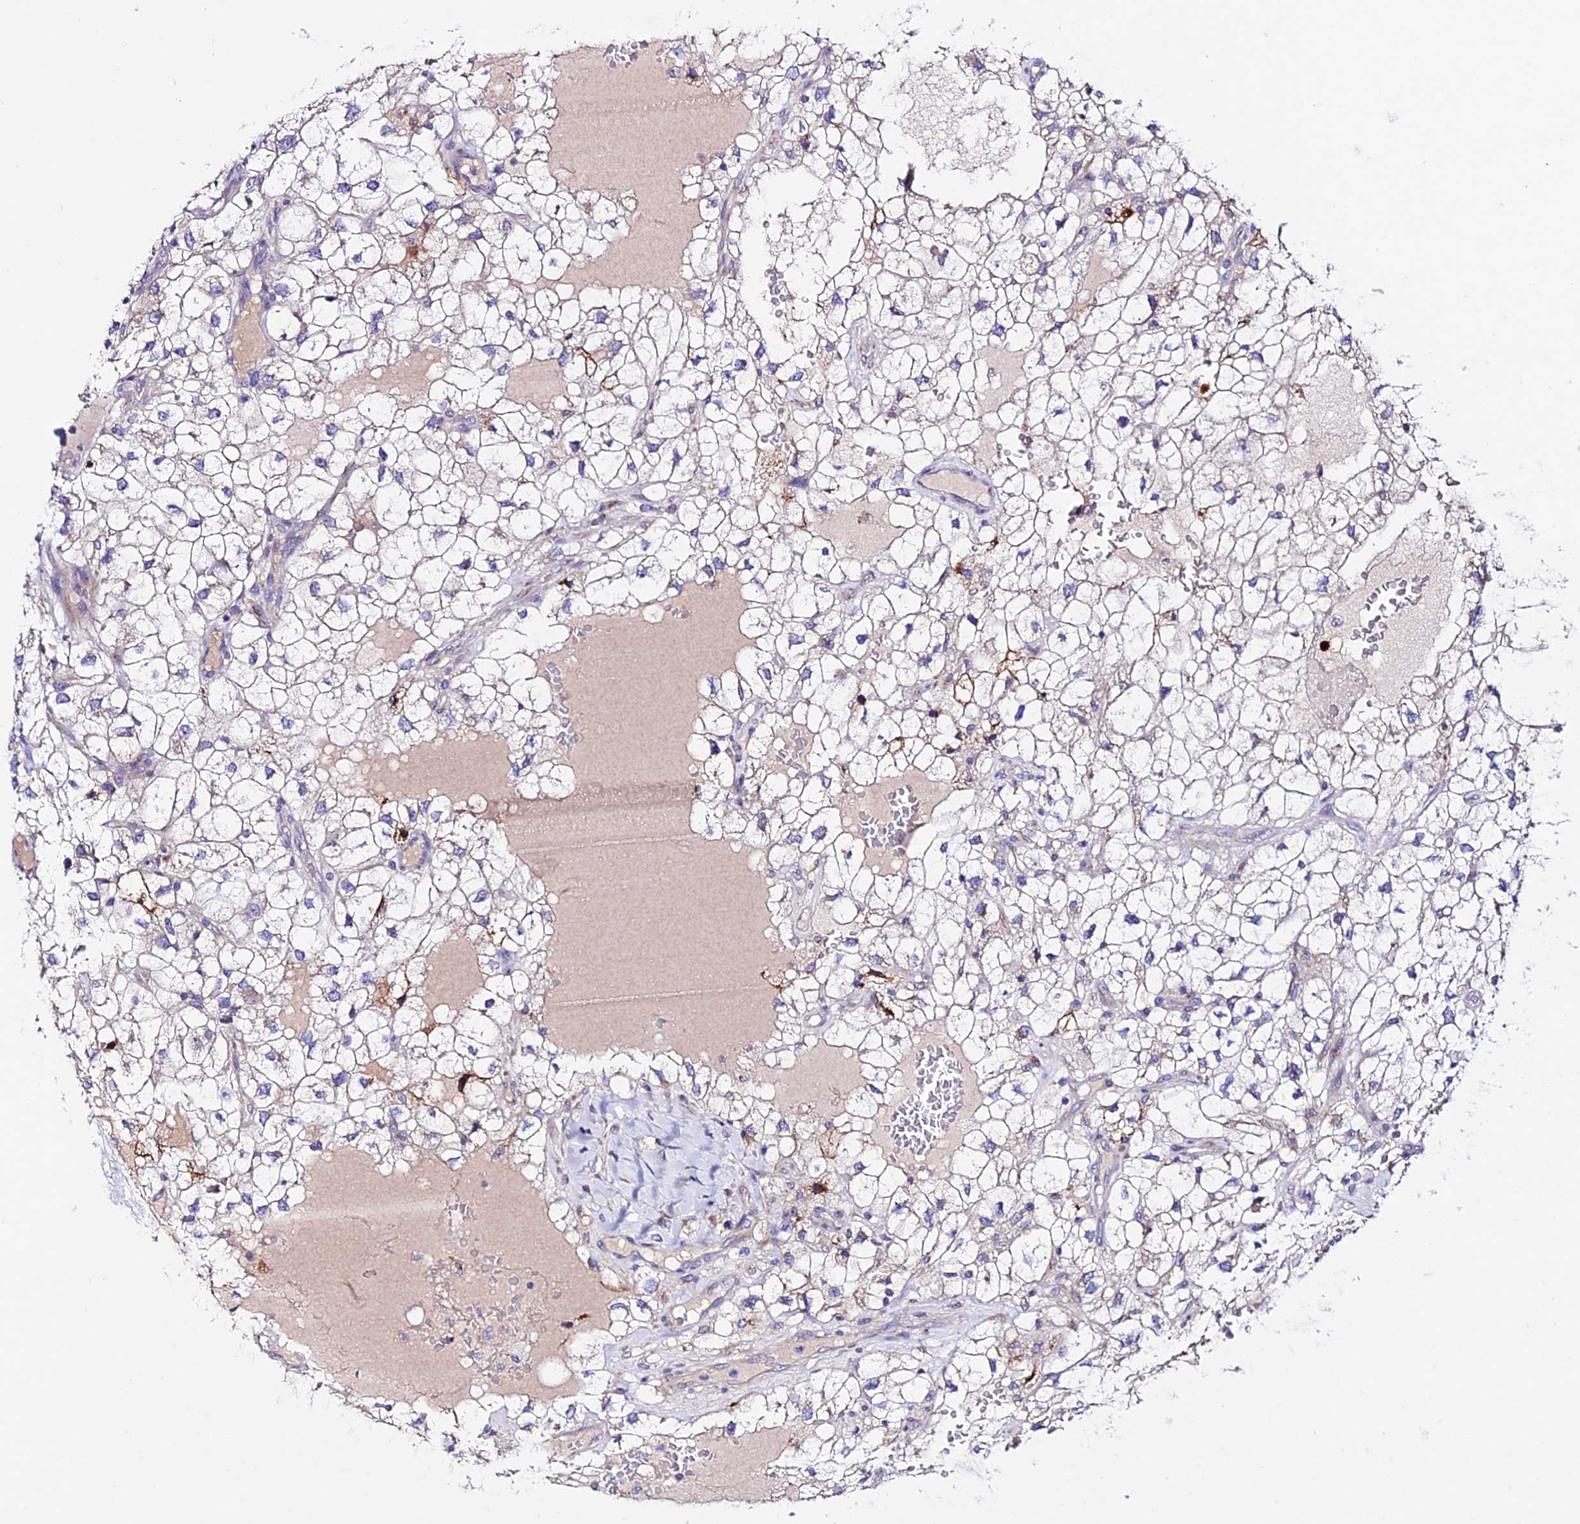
{"staining": {"intensity": "moderate", "quantity": "<25%", "location": "cytoplasmic/membranous"}, "tissue": "renal cancer", "cell_type": "Tumor cells", "image_type": "cancer", "snomed": [{"axis": "morphology", "description": "Adenocarcinoma, NOS"}, {"axis": "topography", "description": "Kidney"}], "caption": "There is low levels of moderate cytoplasmic/membranous positivity in tumor cells of renal cancer, as demonstrated by immunohistochemical staining (brown color).", "gene": "OR51Q1", "patient": {"sex": "male", "age": 59}}